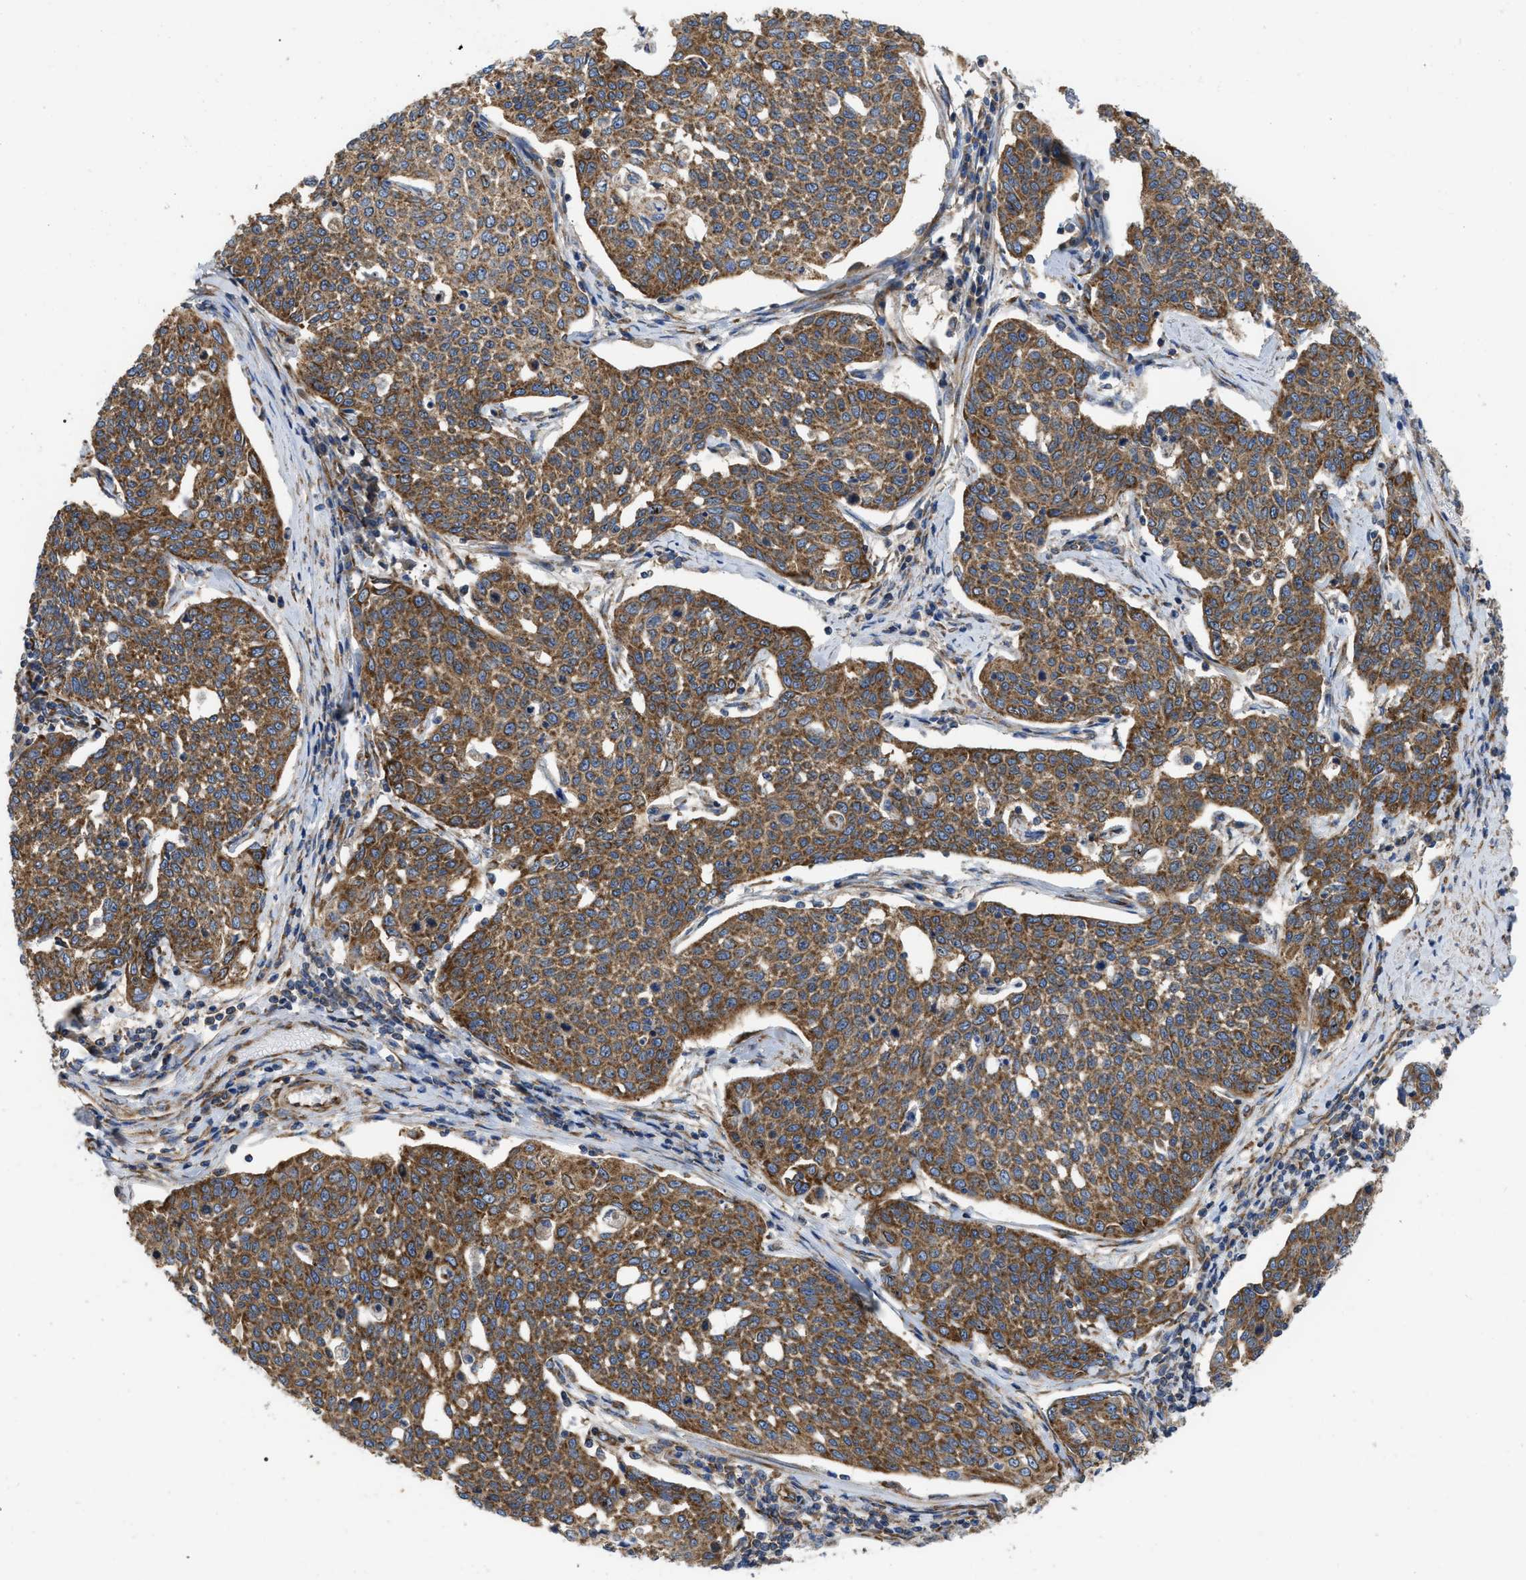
{"staining": {"intensity": "moderate", "quantity": ">75%", "location": "cytoplasmic/membranous"}, "tissue": "cervical cancer", "cell_type": "Tumor cells", "image_type": "cancer", "snomed": [{"axis": "morphology", "description": "Squamous cell carcinoma, NOS"}, {"axis": "topography", "description": "Cervix"}], "caption": "Approximately >75% of tumor cells in cervical cancer show moderate cytoplasmic/membranous protein staining as visualized by brown immunohistochemical staining.", "gene": "FAM120A", "patient": {"sex": "female", "age": 34}}